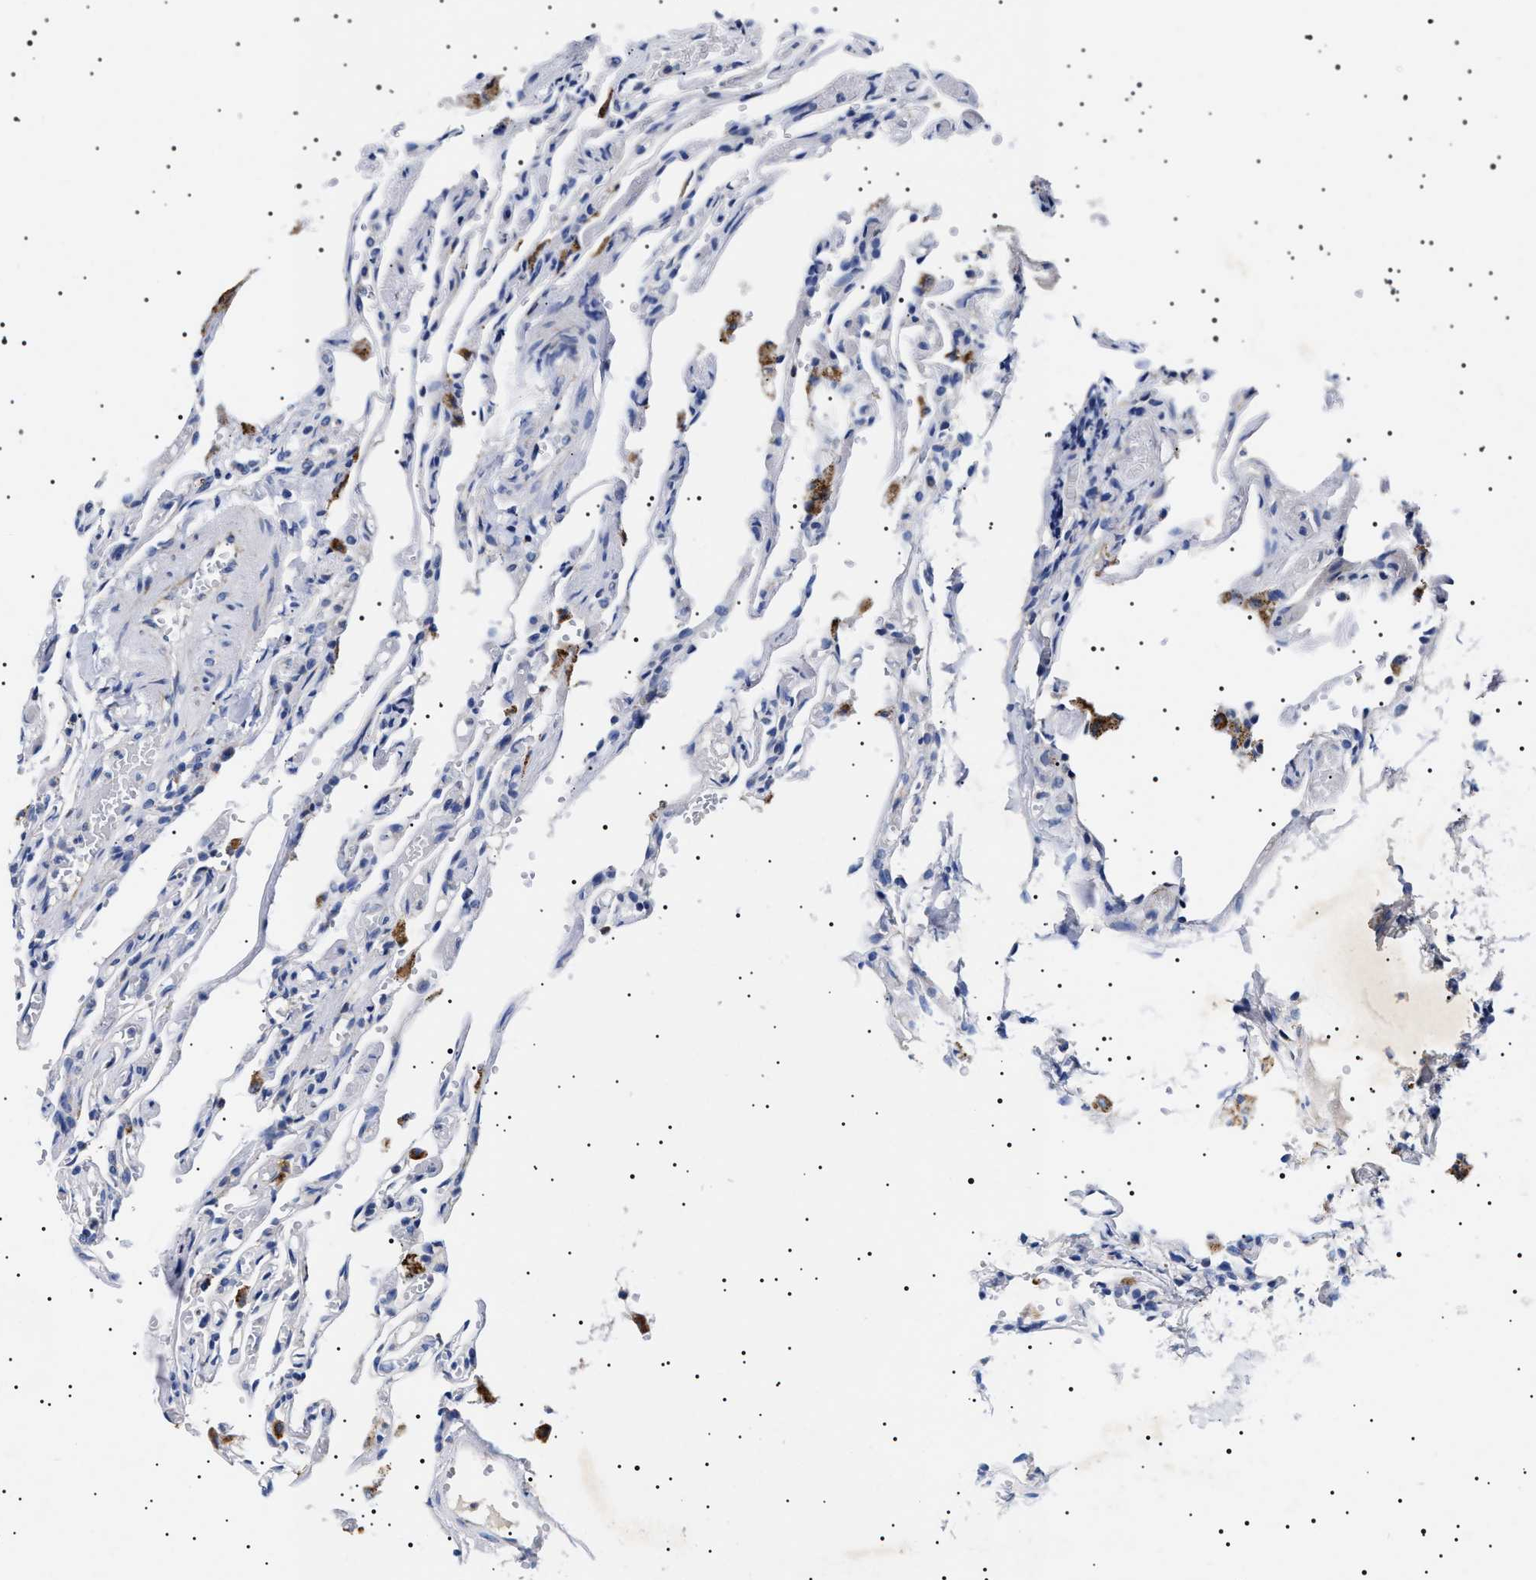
{"staining": {"intensity": "negative", "quantity": "none", "location": "none"}, "tissue": "lung", "cell_type": "Alveolar cells", "image_type": "normal", "snomed": [{"axis": "morphology", "description": "Normal tissue, NOS"}, {"axis": "topography", "description": "Lung"}], "caption": "A high-resolution photomicrograph shows IHC staining of unremarkable lung, which demonstrates no significant staining in alveolar cells.", "gene": "CHRDL2", "patient": {"sex": "male", "age": 21}}